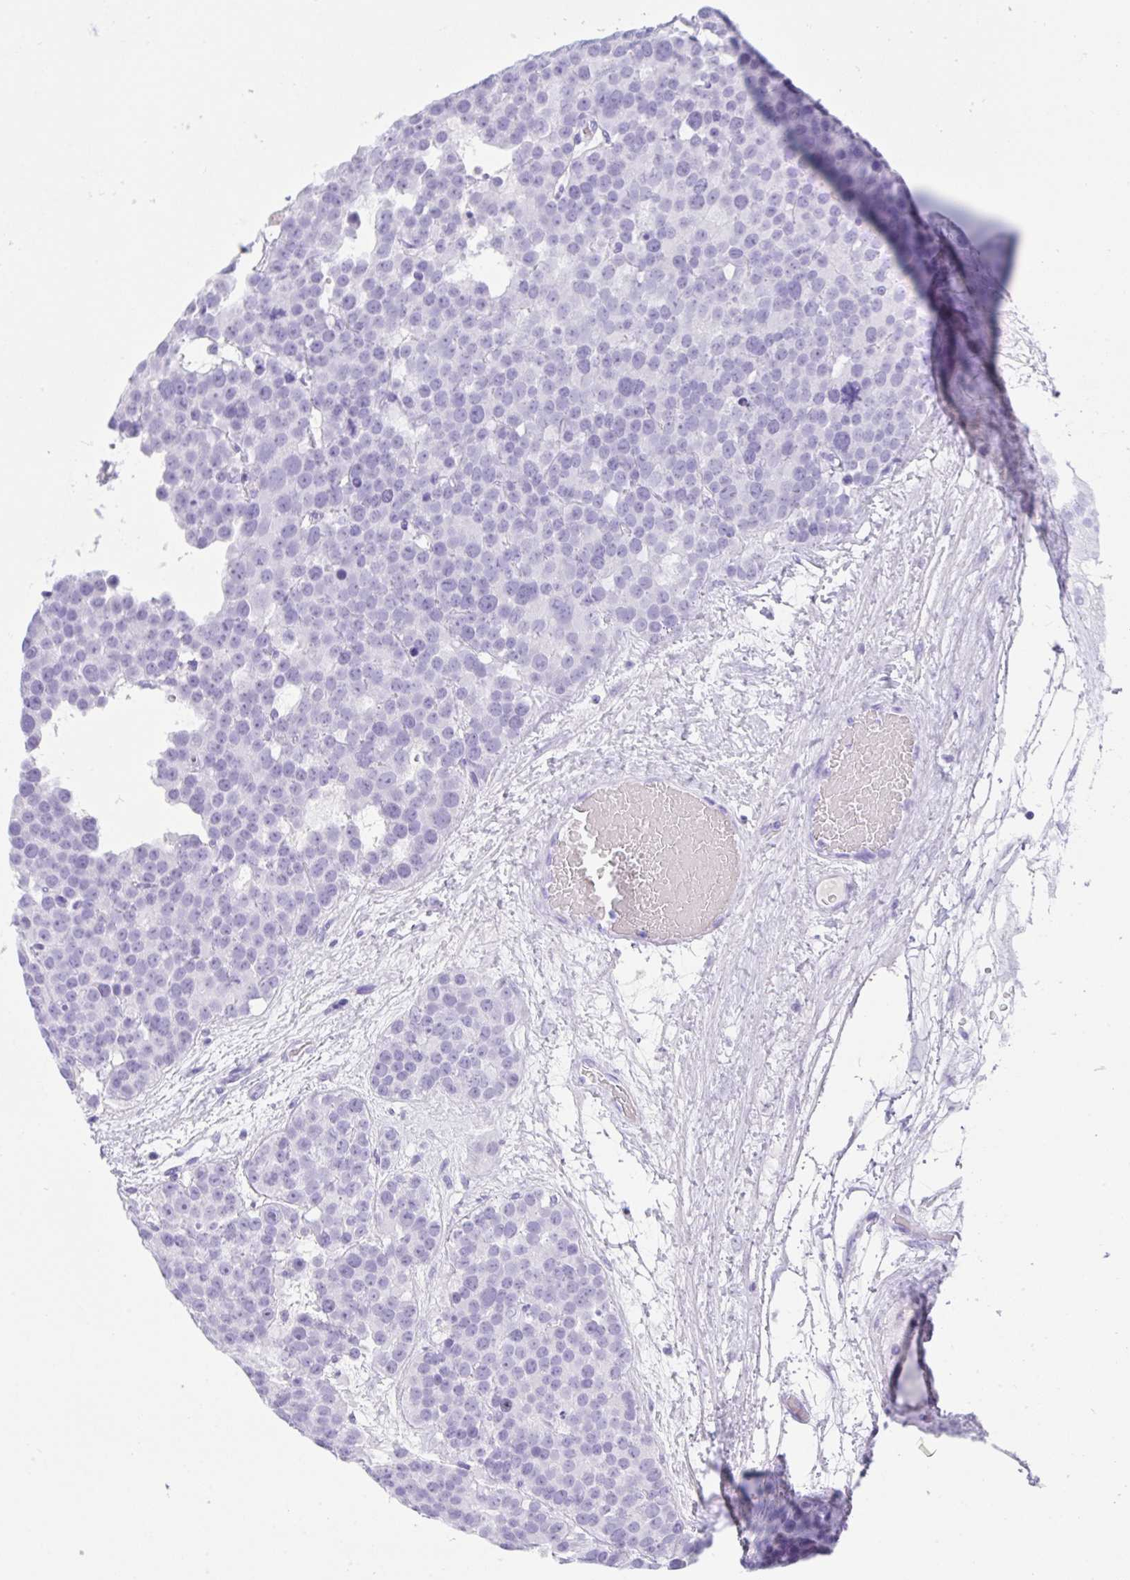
{"staining": {"intensity": "negative", "quantity": "none", "location": "none"}, "tissue": "testis cancer", "cell_type": "Tumor cells", "image_type": "cancer", "snomed": [{"axis": "morphology", "description": "Seminoma, NOS"}, {"axis": "topography", "description": "Testis"}], "caption": "Histopathology image shows no protein staining in tumor cells of seminoma (testis) tissue.", "gene": "CPA1", "patient": {"sex": "male", "age": 71}}